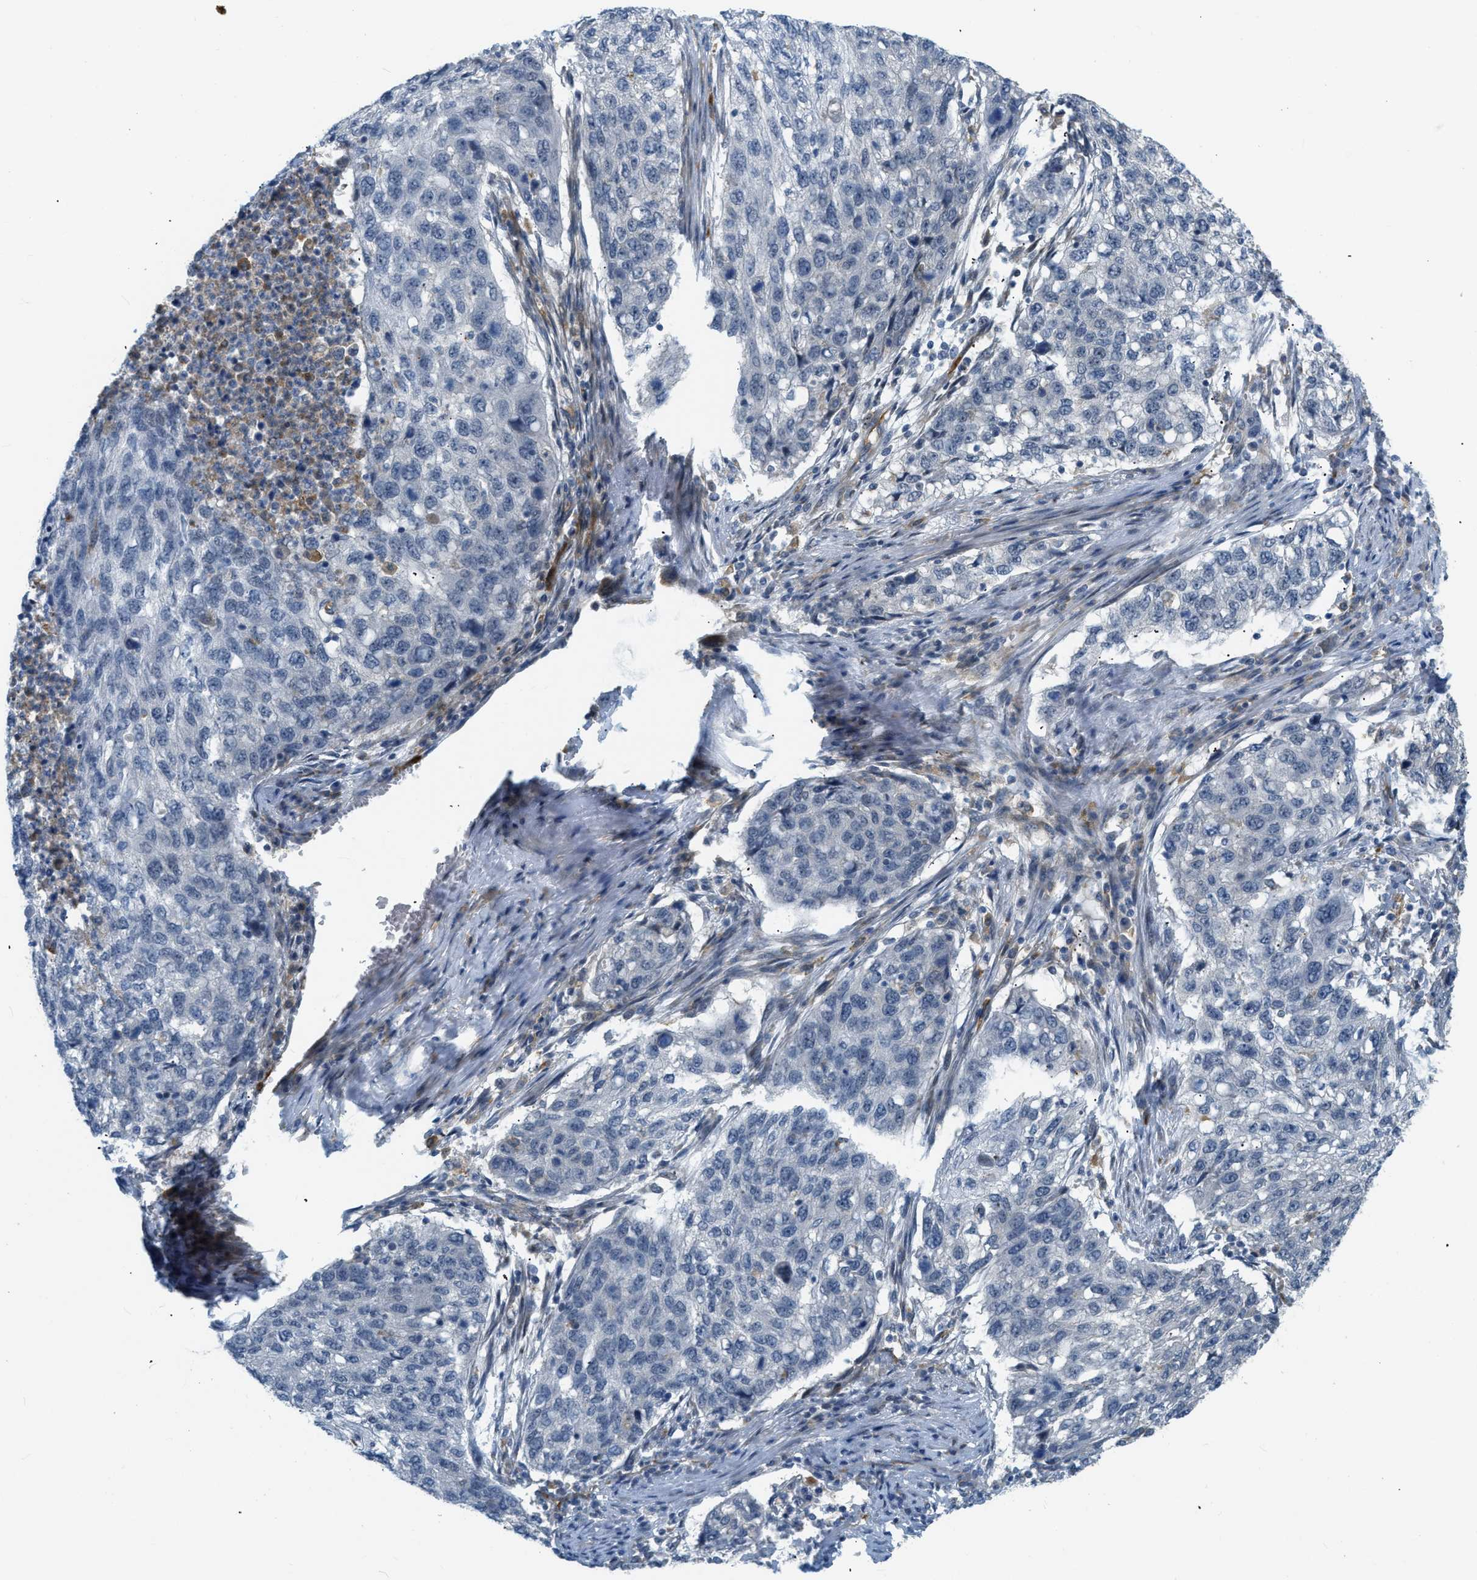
{"staining": {"intensity": "negative", "quantity": "none", "location": "none"}, "tissue": "lung cancer", "cell_type": "Tumor cells", "image_type": "cancer", "snomed": [{"axis": "morphology", "description": "Squamous cell carcinoma, NOS"}, {"axis": "topography", "description": "Lung"}], "caption": "A high-resolution histopathology image shows IHC staining of lung cancer (squamous cell carcinoma), which demonstrates no significant expression in tumor cells.", "gene": "ZNF408", "patient": {"sex": "female", "age": 63}}